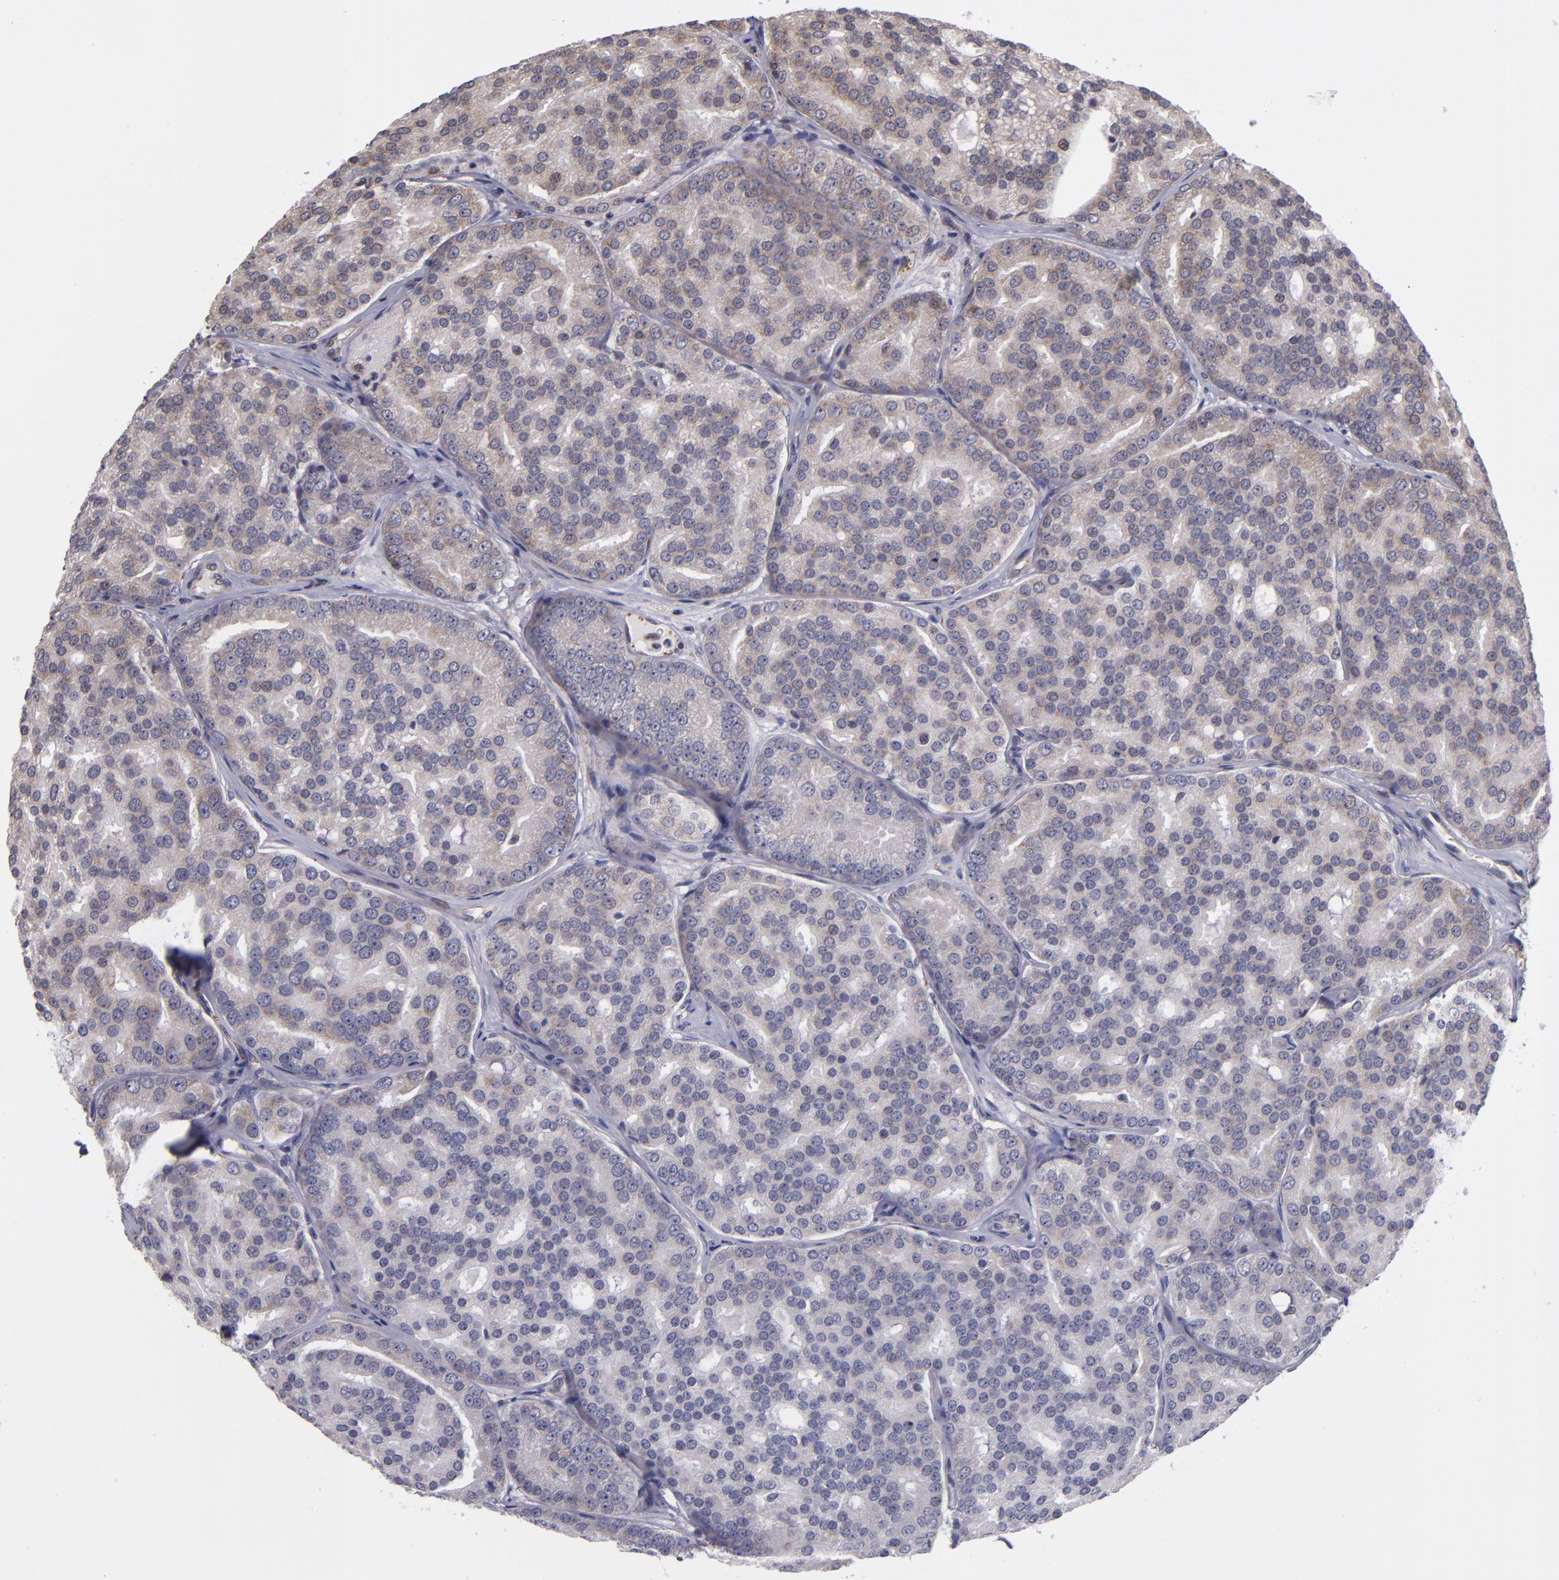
{"staining": {"intensity": "weak", "quantity": ">75%", "location": "cytoplasmic/membranous"}, "tissue": "prostate cancer", "cell_type": "Tumor cells", "image_type": "cancer", "snomed": [{"axis": "morphology", "description": "Adenocarcinoma, High grade"}, {"axis": "topography", "description": "Prostate"}], "caption": "Immunohistochemical staining of human high-grade adenocarcinoma (prostate) displays weak cytoplasmic/membranous protein expression in about >75% of tumor cells. Using DAB (brown) and hematoxylin (blue) stains, captured at high magnification using brightfield microscopy.", "gene": "CASP1", "patient": {"sex": "male", "age": 64}}